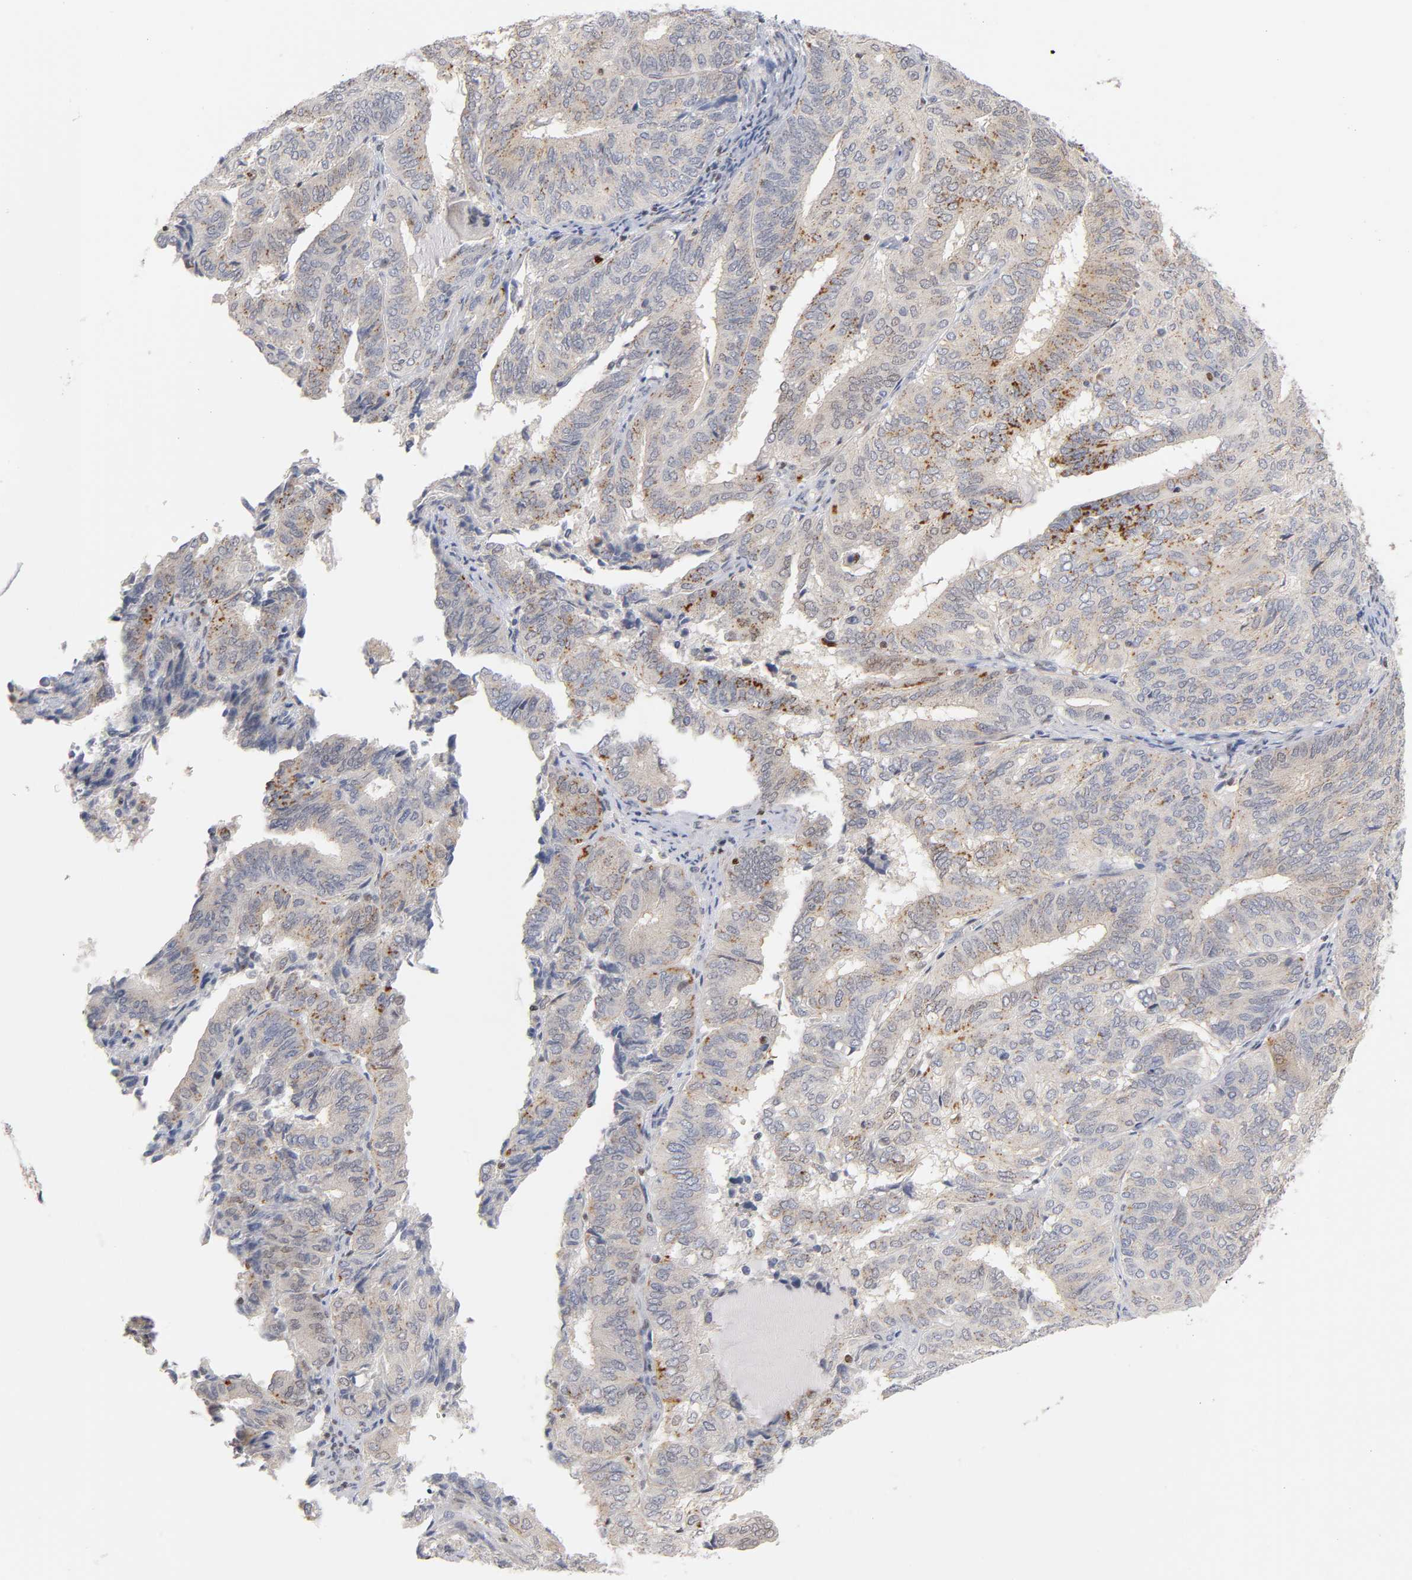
{"staining": {"intensity": "moderate", "quantity": "25%-75%", "location": "cytoplasmic/membranous"}, "tissue": "endometrial cancer", "cell_type": "Tumor cells", "image_type": "cancer", "snomed": [{"axis": "morphology", "description": "Adenocarcinoma, NOS"}, {"axis": "topography", "description": "Uterus"}], "caption": "Human endometrial cancer stained for a protein (brown) exhibits moderate cytoplasmic/membranous positive staining in about 25%-75% of tumor cells.", "gene": "RUNX1", "patient": {"sex": "female", "age": 60}}